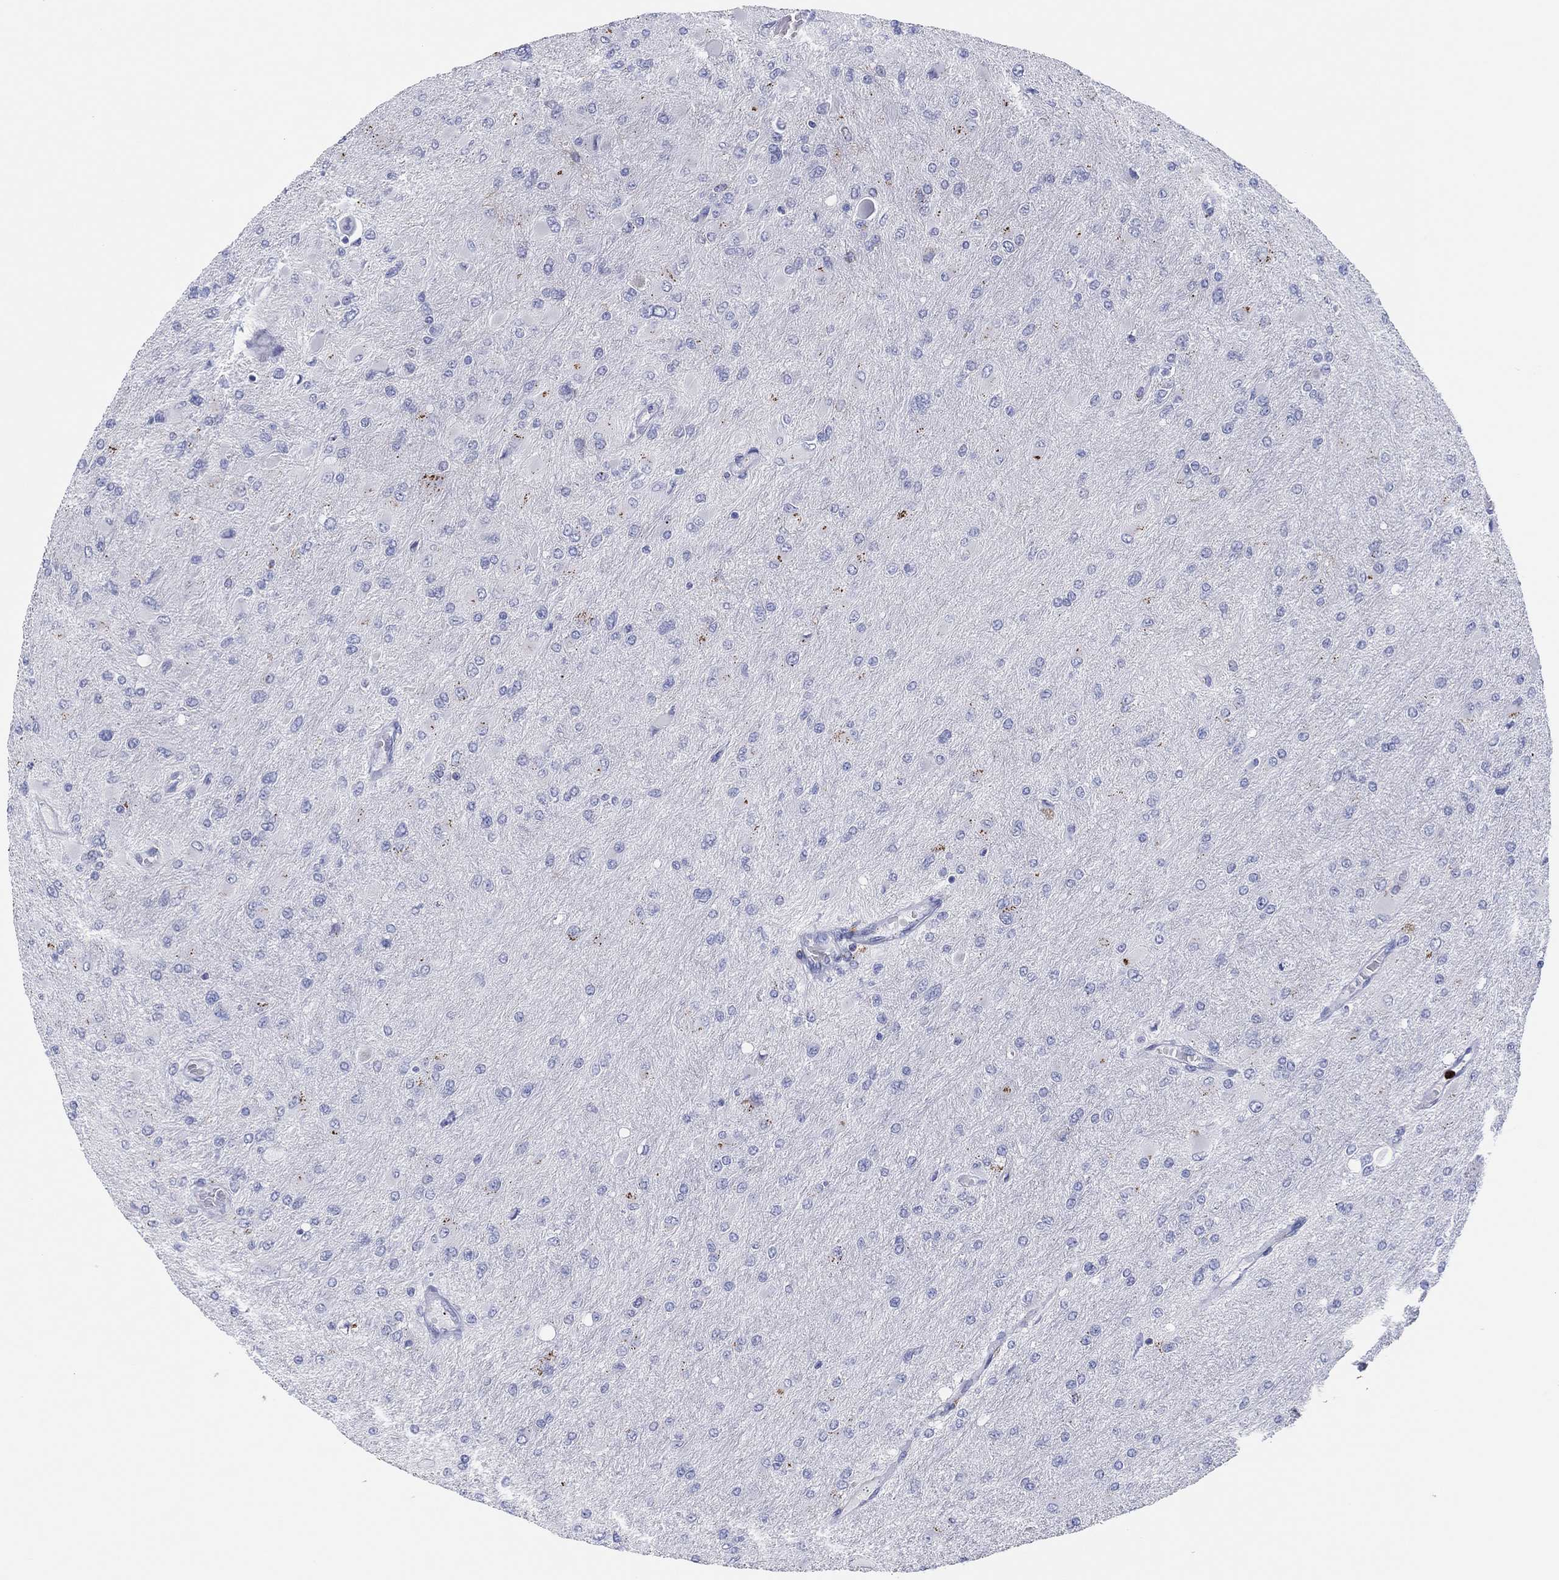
{"staining": {"intensity": "negative", "quantity": "none", "location": "none"}, "tissue": "glioma", "cell_type": "Tumor cells", "image_type": "cancer", "snomed": [{"axis": "morphology", "description": "Glioma, malignant, High grade"}, {"axis": "topography", "description": "Cerebral cortex"}], "caption": "The image displays no significant staining in tumor cells of malignant high-grade glioma. The staining is performed using DAB brown chromogen with nuclei counter-stained in using hematoxylin.", "gene": "PLAC8", "patient": {"sex": "female", "age": 36}}